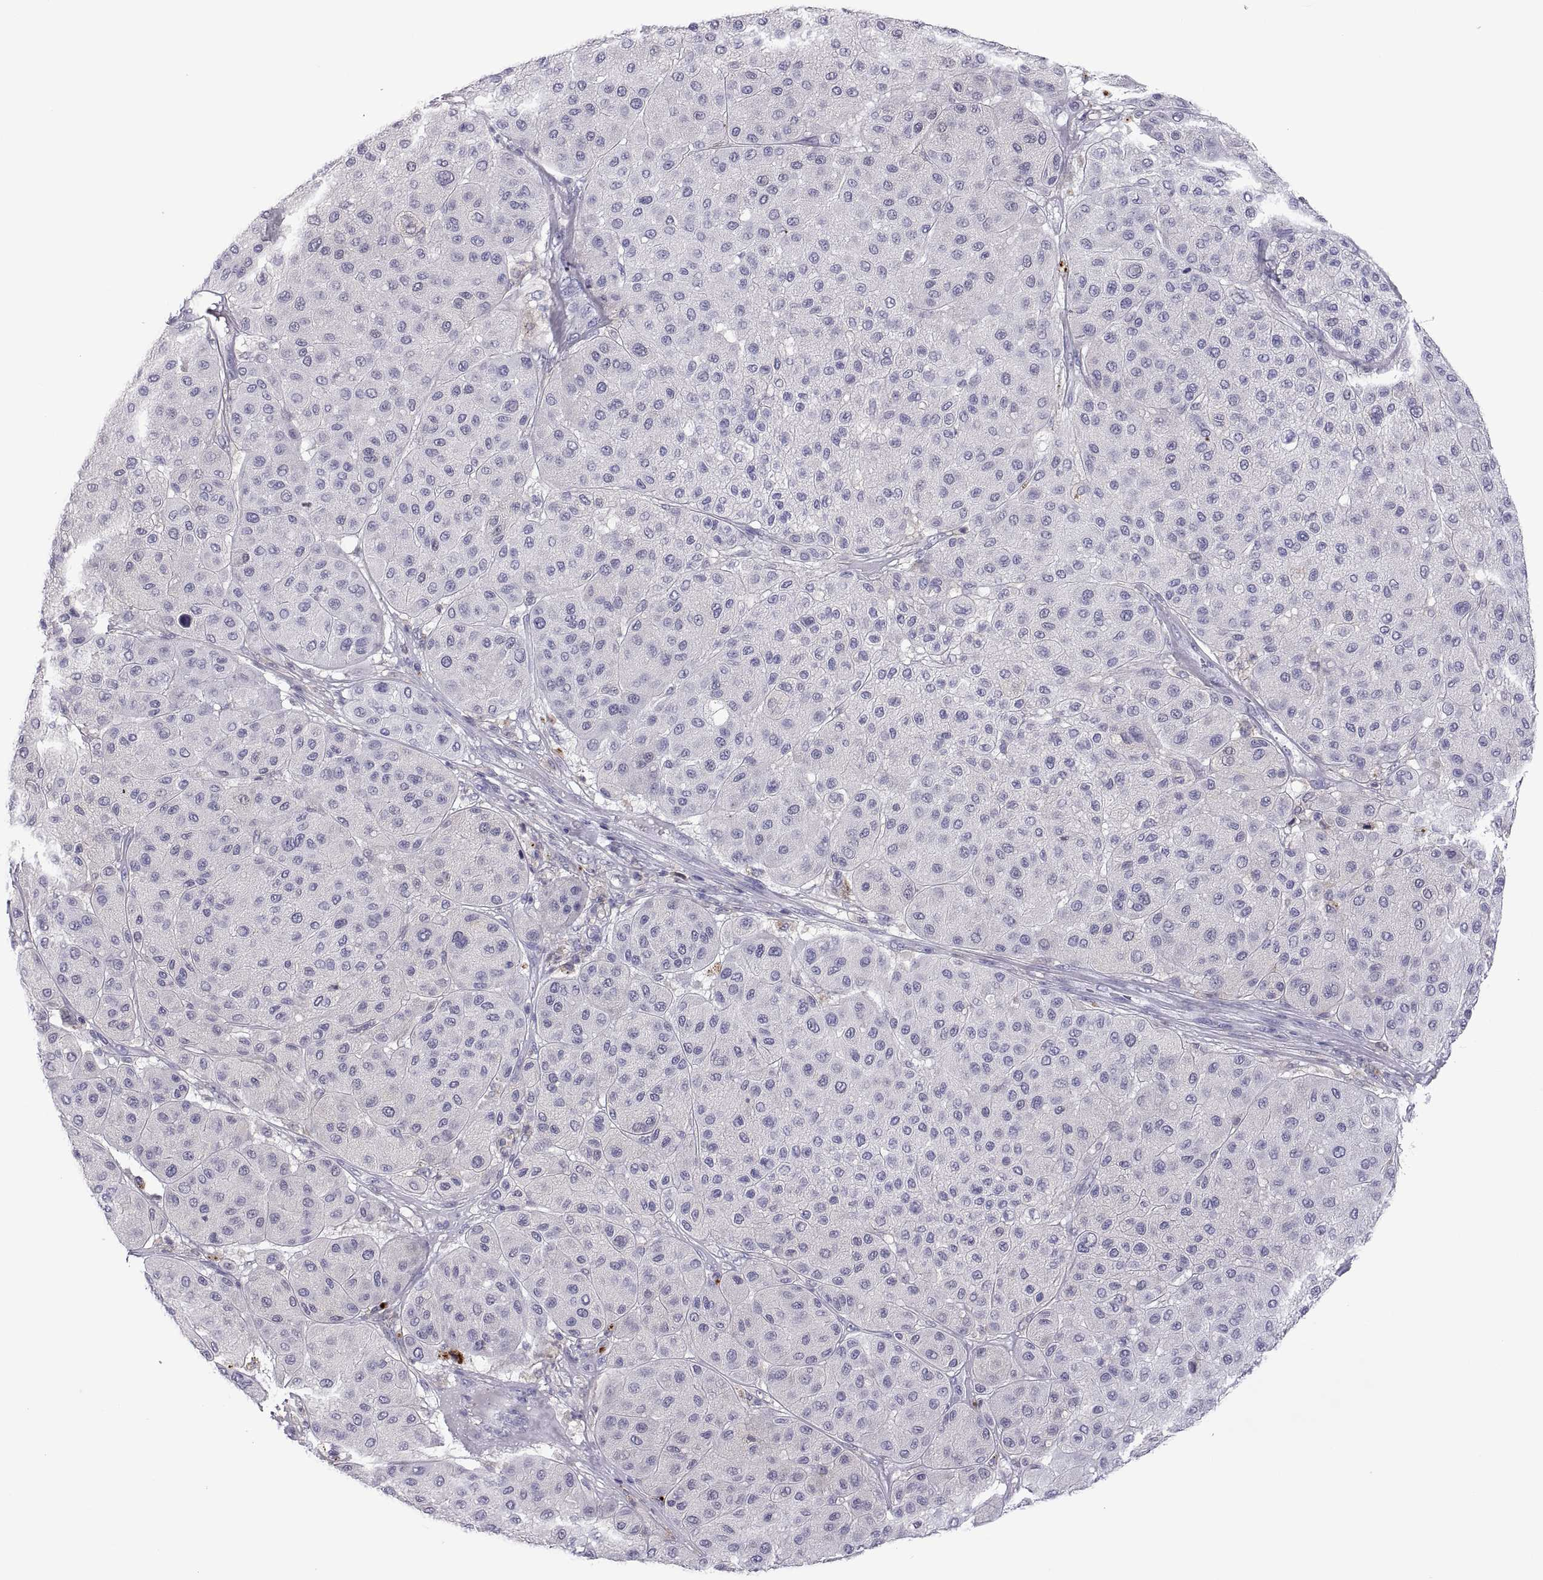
{"staining": {"intensity": "negative", "quantity": "none", "location": "none"}, "tissue": "melanoma", "cell_type": "Tumor cells", "image_type": "cancer", "snomed": [{"axis": "morphology", "description": "Malignant melanoma, Metastatic site"}, {"axis": "topography", "description": "Smooth muscle"}], "caption": "This is an immunohistochemistry (IHC) image of human malignant melanoma (metastatic site). There is no positivity in tumor cells.", "gene": "RGS19", "patient": {"sex": "male", "age": 41}}